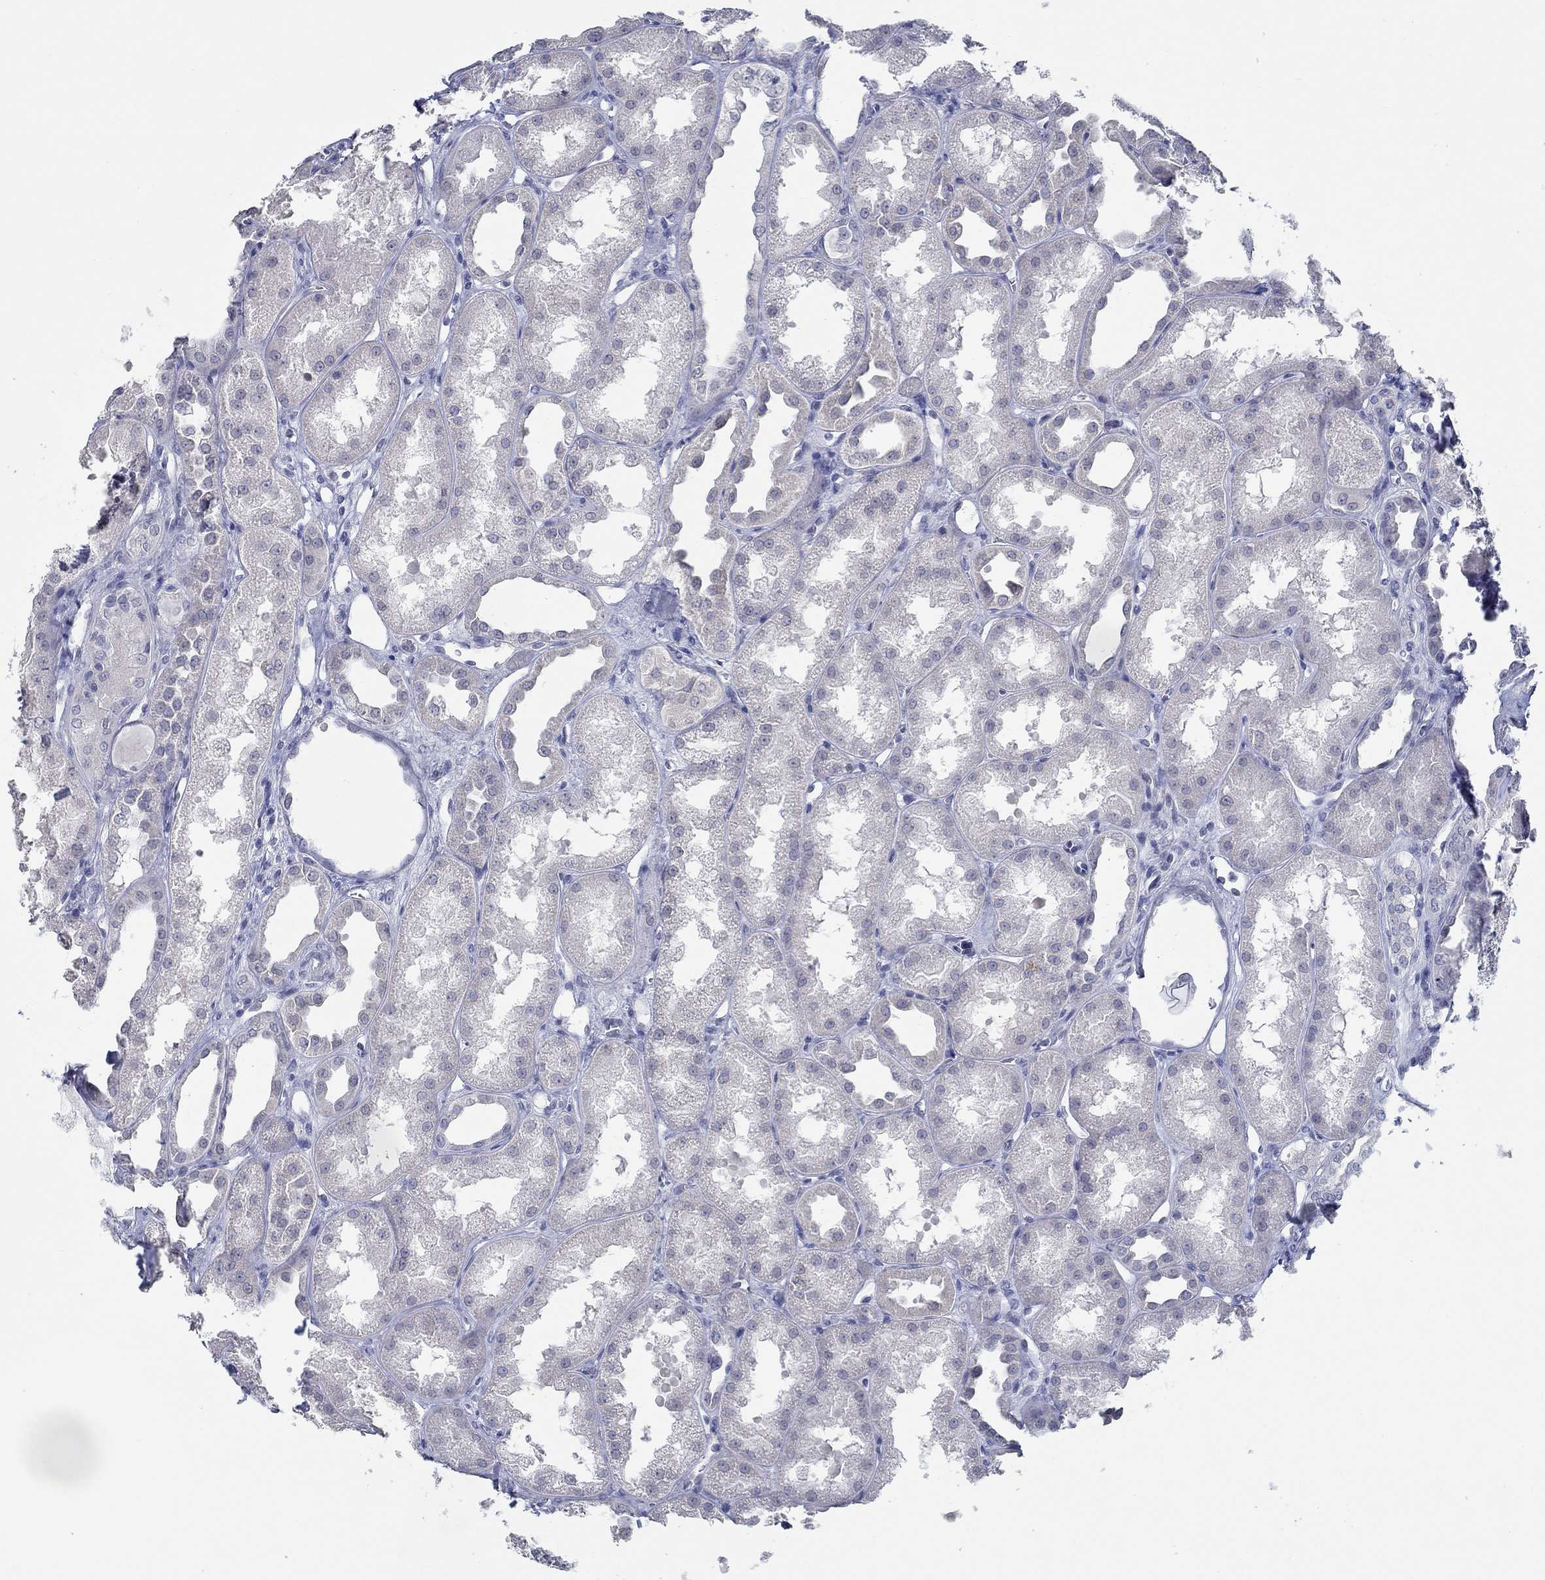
{"staining": {"intensity": "negative", "quantity": "none", "location": "none"}, "tissue": "kidney", "cell_type": "Cells in glomeruli", "image_type": "normal", "snomed": [{"axis": "morphology", "description": "Normal tissue, NOS"}, {"axis": "topography", "description": "Kidney"}], "caption": "Protein analysis of normal kidney exhibits no significant staining in cells in glomeruli. The staining is performed using DAB (3,3'-diaminobenzidine) brown chromogen with nuclei counter-stained in using hematoxylin.", "gene": "NUP155", "patient": {"sex": "male", "age": 61}}